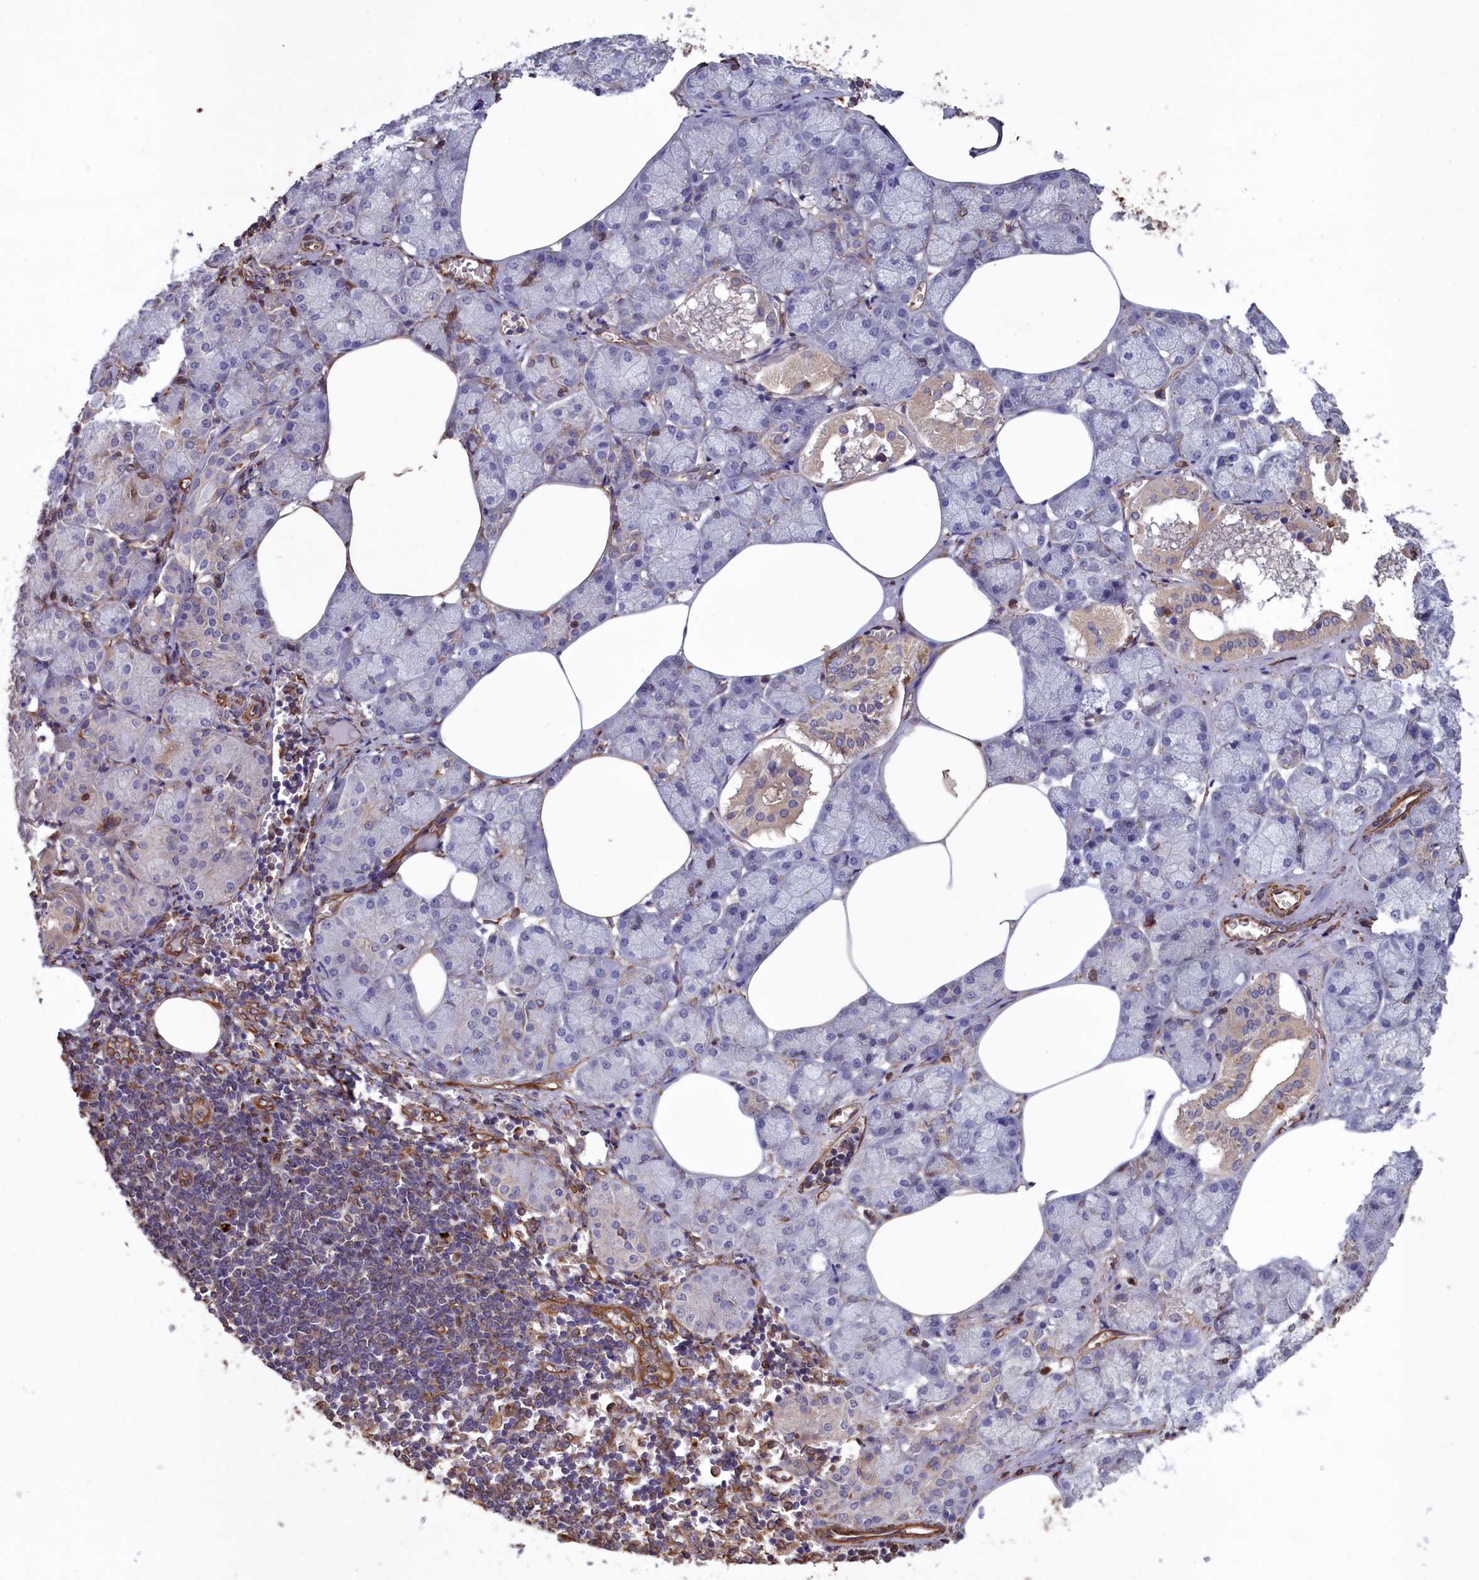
{"staining": {"intensity": "moderate", "quantity": "<25%", "location": "cytoplasmic/membranous"}, "tissue": "salivary gland", "cell_type": "Glandular cells", "image_type": "normal", "snomed": [{"axis": "morphology", "description": "Normal tissue, NOS"}, {"axis": "topography", "description": "Salivary gland"}], "caption": "Immunohistochemical staining of normal salivary gland reveals low levels of moderate cytoplasmic/membranous staining in approximately <25% of glandular cells.", "gene": "DAPK3", "patient": {"sex": "male", "age": 62}}